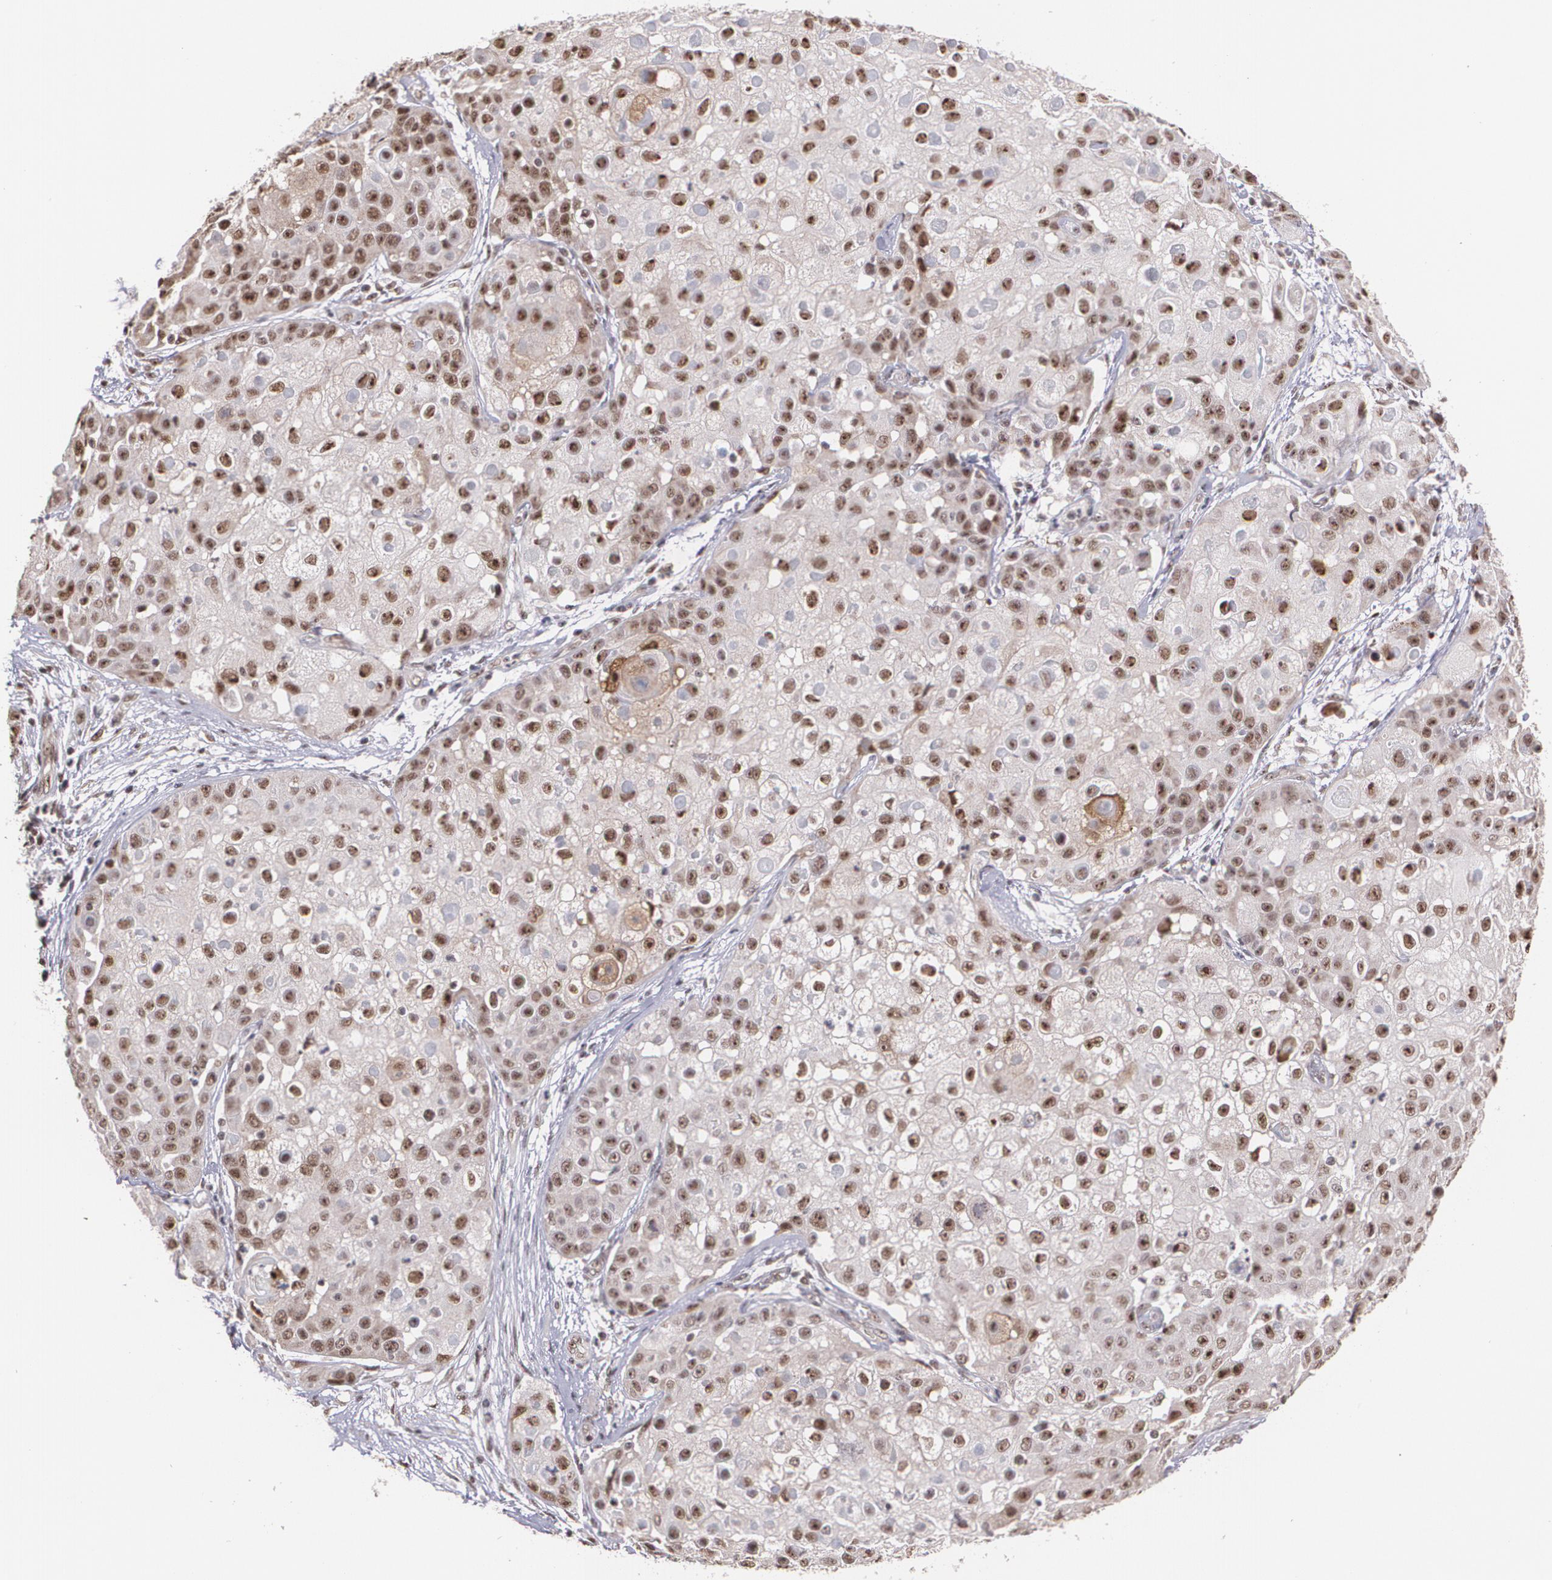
{"staining": {"intensity": "strong", "quantity": ">75%", "location": "nuclear"}, "tissue": "skin cancer", "cell_type": "Tumor cells", "image_type": "cancer", "snomed": [{"axis": "morphology", "description": "Squamous cell carcinoma, NOS"}, {"axis": "topography", "description": "Skin"}], "caption": "Strong nuclear staining is identified in about >75% of tumor cells in skin cancer (squamous cell carcinoma).", "gene": "C6orf15", "patient": {"sex": "female", "age": 57}}